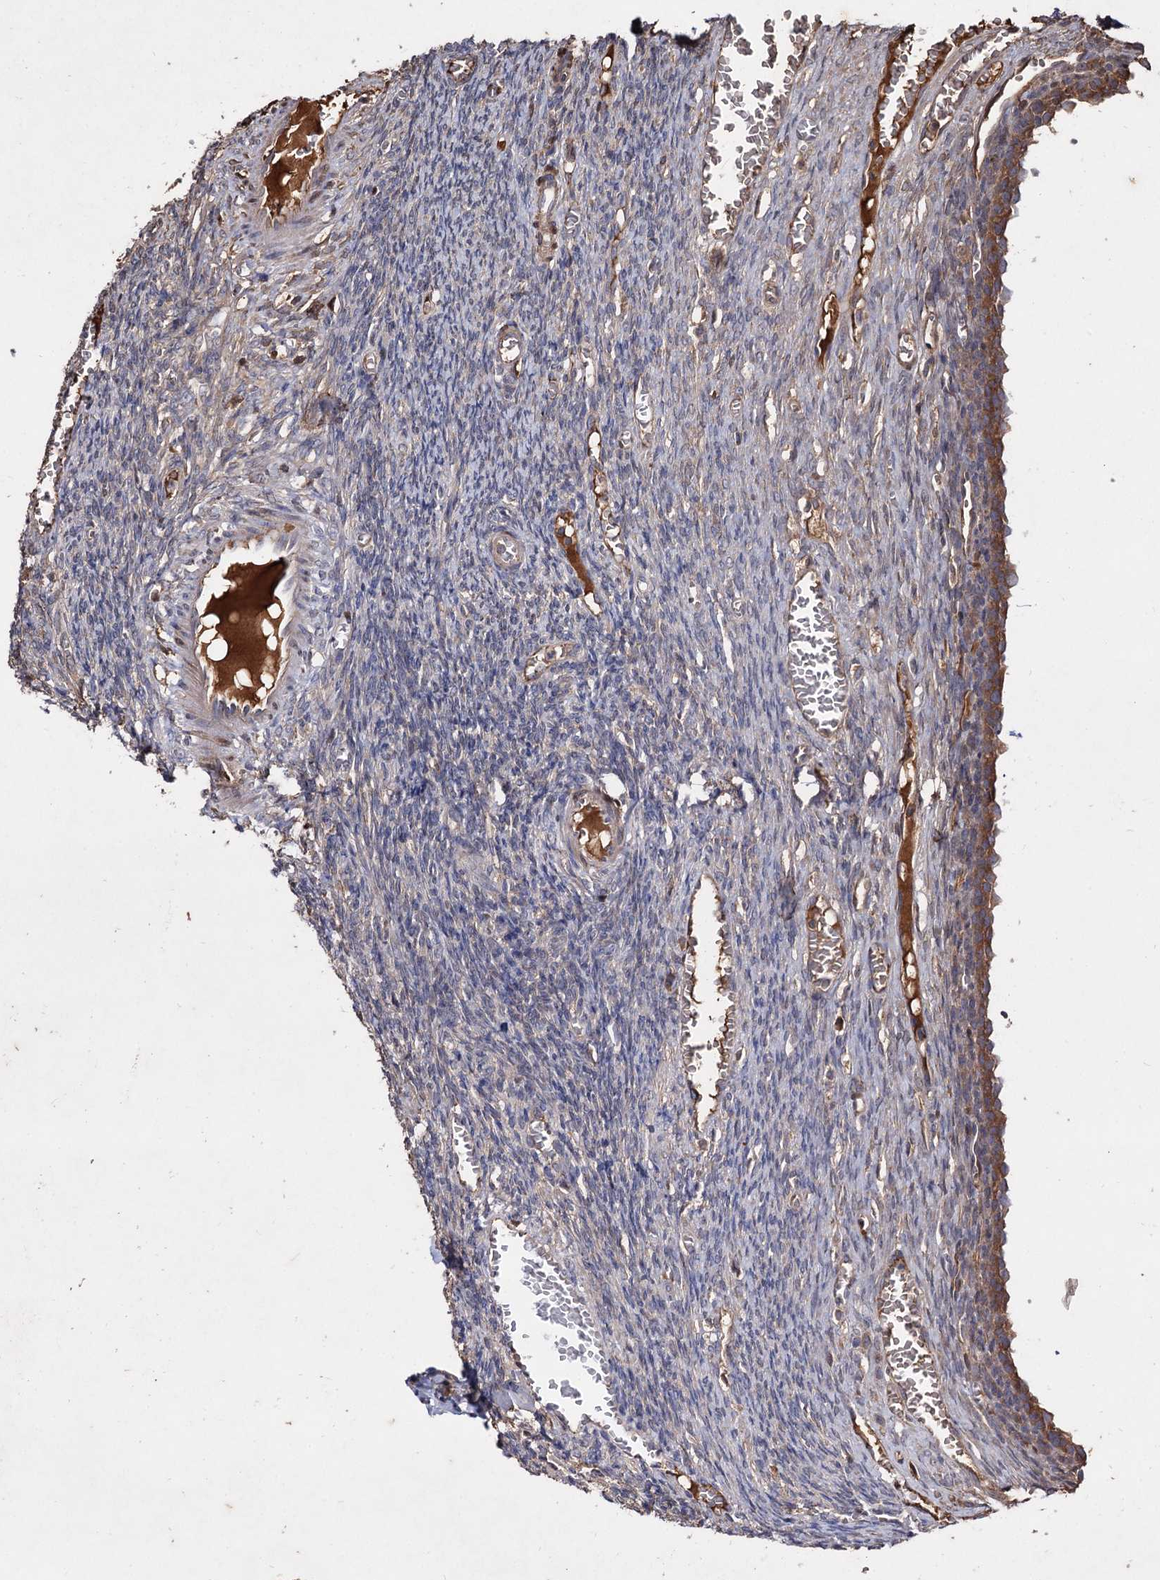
{"staining": {"intensity": "weak", "quantity": "<25%", "location": "cytoplasmic/membranous"}, "tissue": "ovary", "cell_type": "Ovarian stroma cells", "image_type": "normal", "snomed": [{"axis": "morphology", "description": "Normal tissue, NOS"}, {"axis": "topography", "description": "Ovary"}], "caption": "This is an immunohistochemistry (IHC) histopathology image of benign ovary. There is no staining in ovarian stroma cells.", "gene": "ARFIP2", "patient": {"sex": "female", "age": 27}}